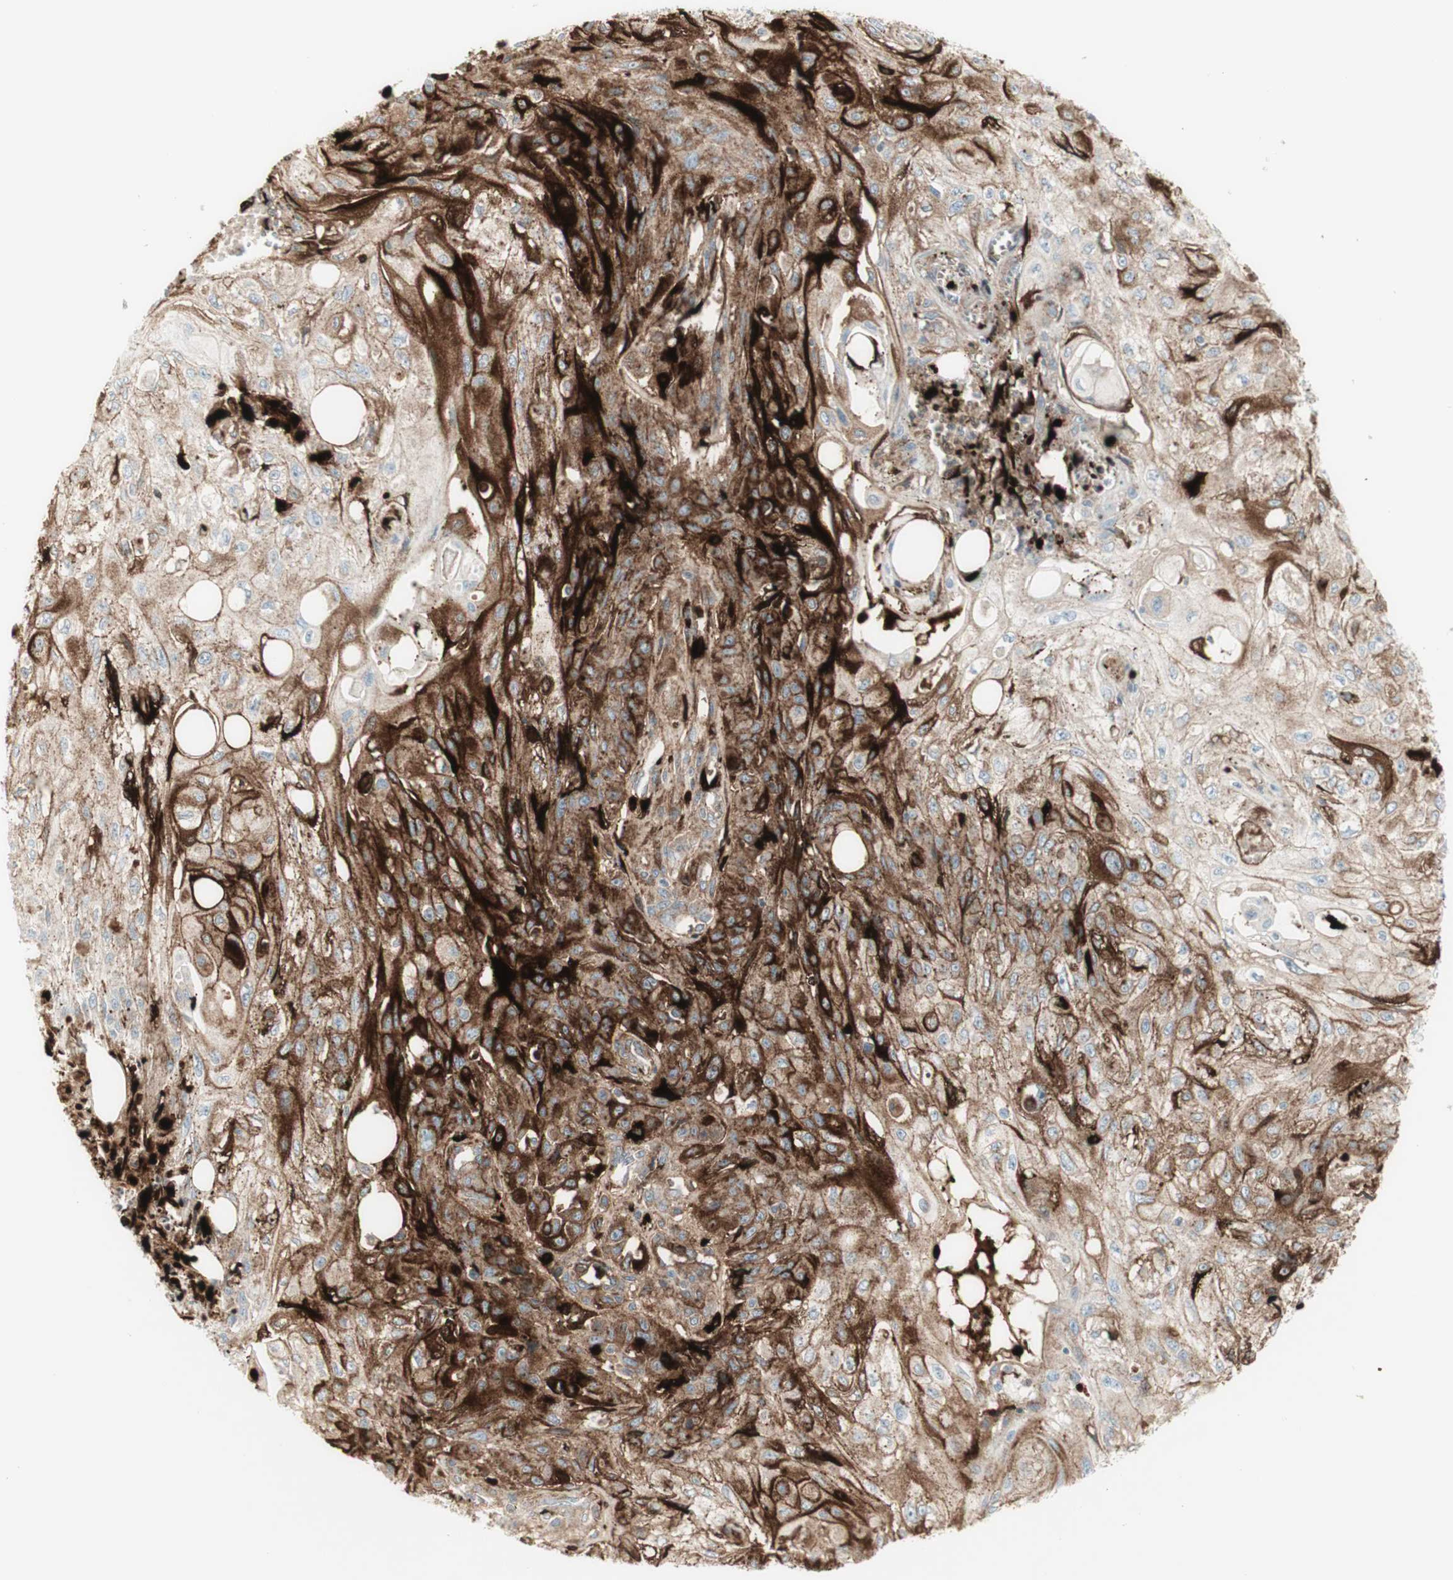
{"staining": {"intensity": "strong", "quantity": ">75%", "location": "cytoplasmic/membranous"}, "tissue": "skin cancer", "cell_type": "Tumor cells", "image_type": "cancer", "snomed": [{"axis": "morphology", "description": "Squamous cell carcinoma, NOS"}, {"axis": "topography", "description": "Skin"}], "caption": "Protein expression analysis of skin cancer (squamous cell carcinoma) exhibits strong cytoplasmic/membranous positivity in about >75% of tumor cells. (Brightfield microscopy of DAB IHC at high magnification).", "gene": "MDK", "patient": {"sex": "male", "age": 75}}